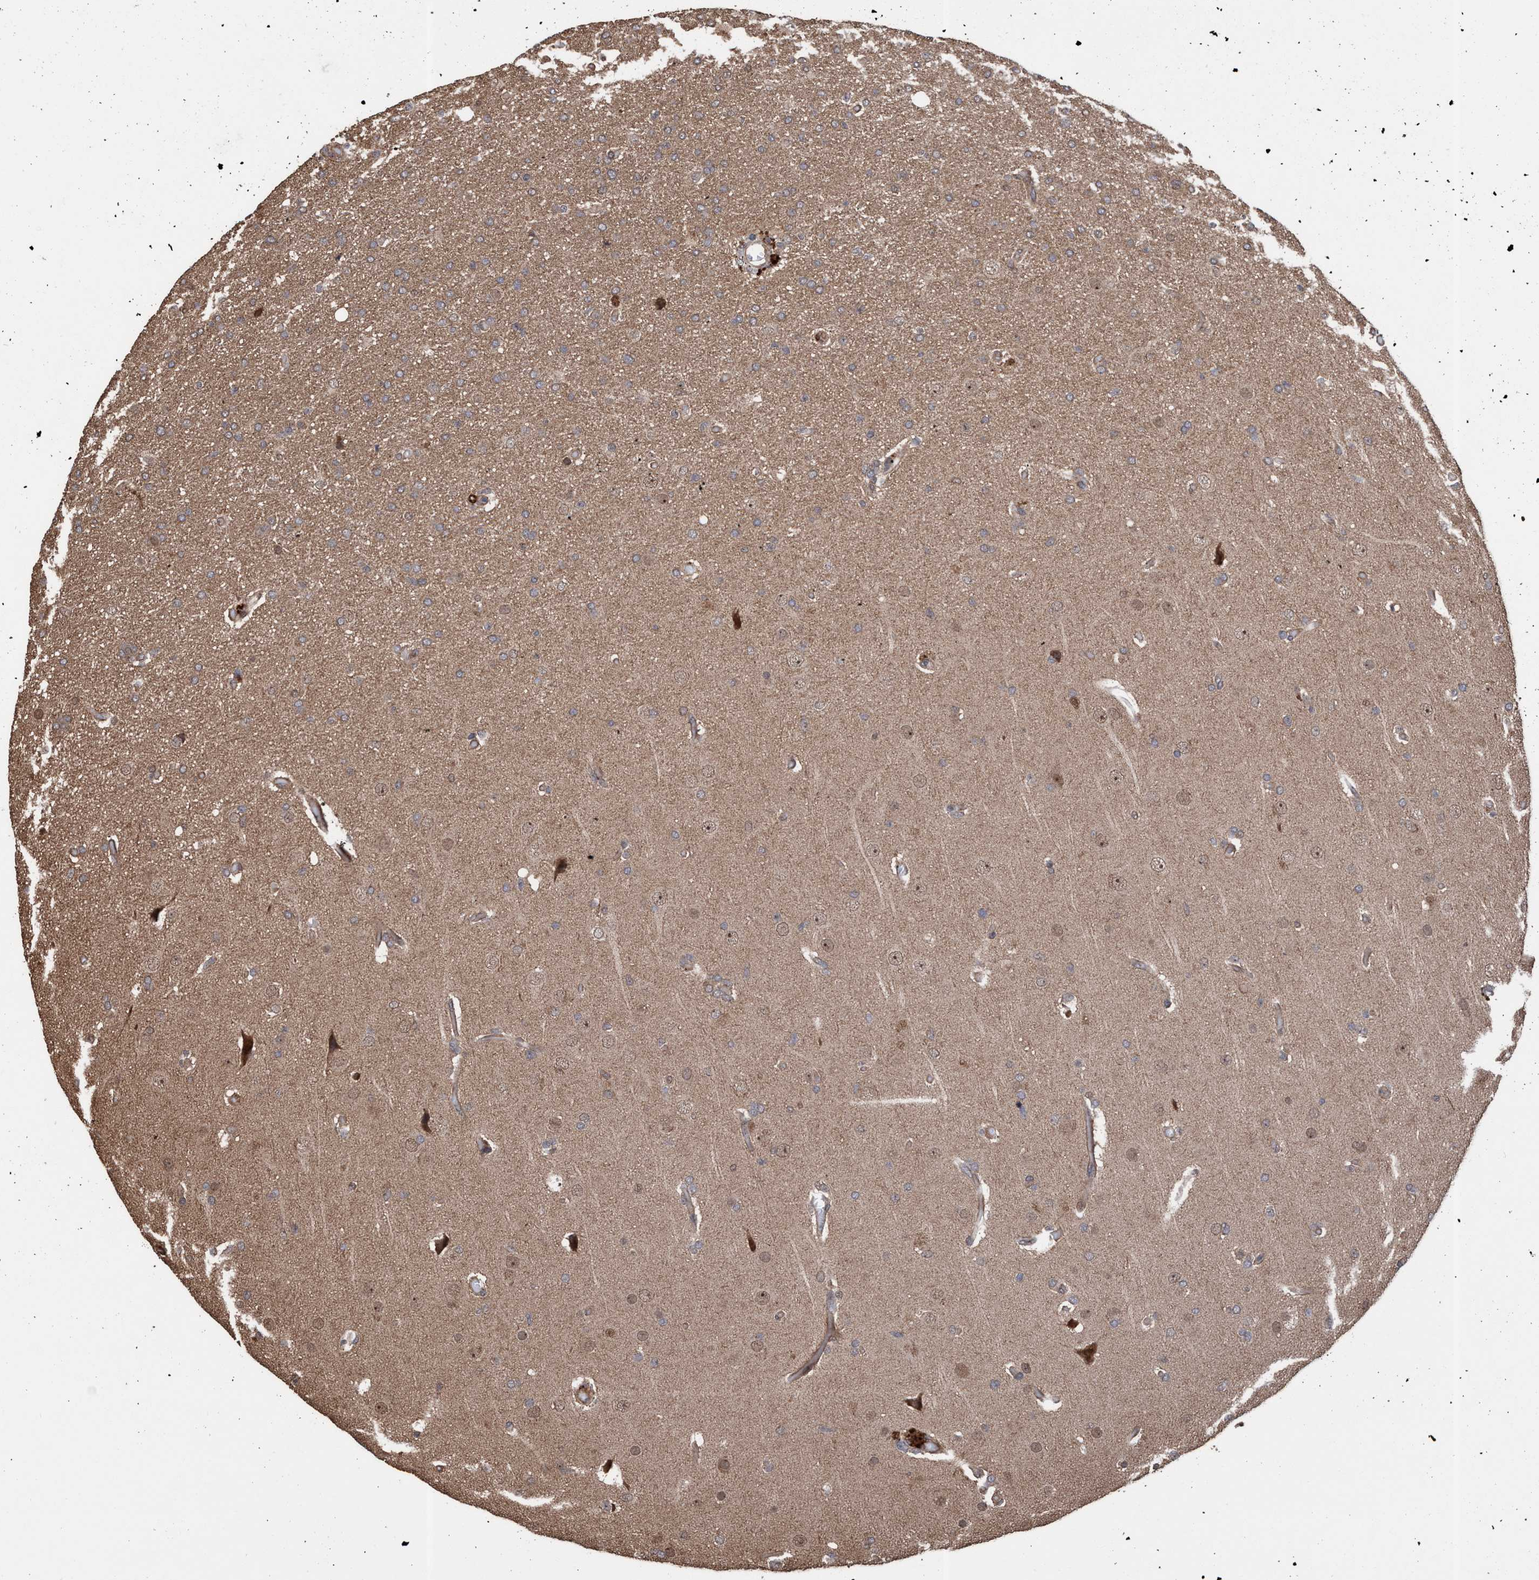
{"staining": {"intensity": "weak", "quantity": "<25%", "location": "nuclear"}, "tissue": "glioma", "cell_type": "Tumor cells", "image_type": "cancer", "snomed": [{"axis": "morphology", "description": "Glioma, malignant, High grade"}, {"axis": "topography", "description": "Brain"}], "caption": "DAB (3,3'-diaminobenzidine) immunohistochemical staining of glioma demonstrates no significant positivity in tumor cells.", "gene": "TRPC7", "patient": {"sex": "male", "age": 33}}